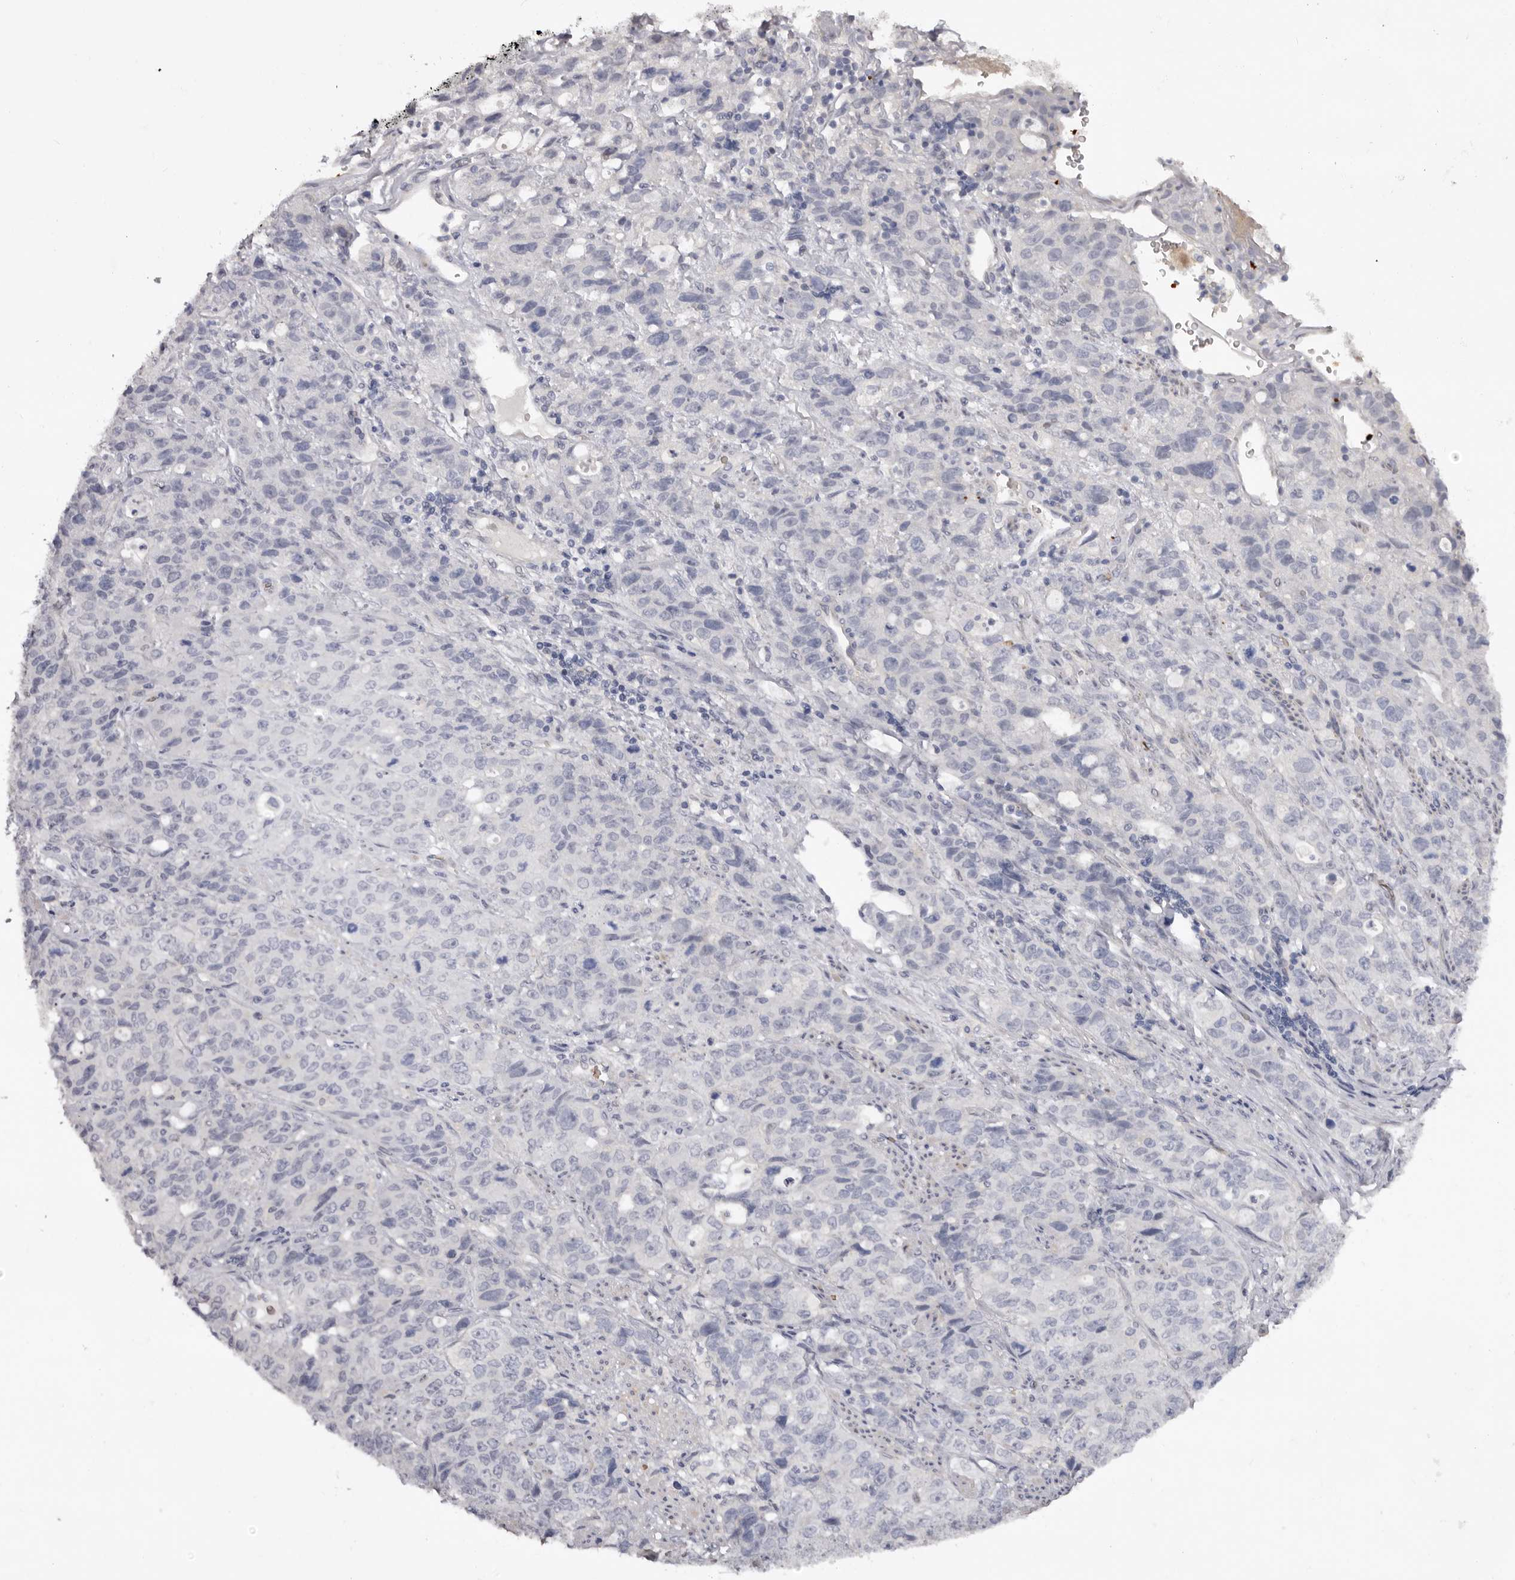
{"staining": {"intensity": "negative", "quantity": "none", "location": "none"}, "tissue": "stomach cancer", "cell_type": "Tumor cells", "image_type": "cancer", "snomed": [{"axis": "morphology", "description": "Adenocarcinoma, NOS"}, {"axis": "topography", "description": "Stomach"}], "caption": "High power microscopy photomicrograph of an IHC photomicrograph of adenocarcinoma (stomach), revealing no significant expression in tumor cells.", "gene": "TNR", "patient": {"sex": "male", "age": 48}}